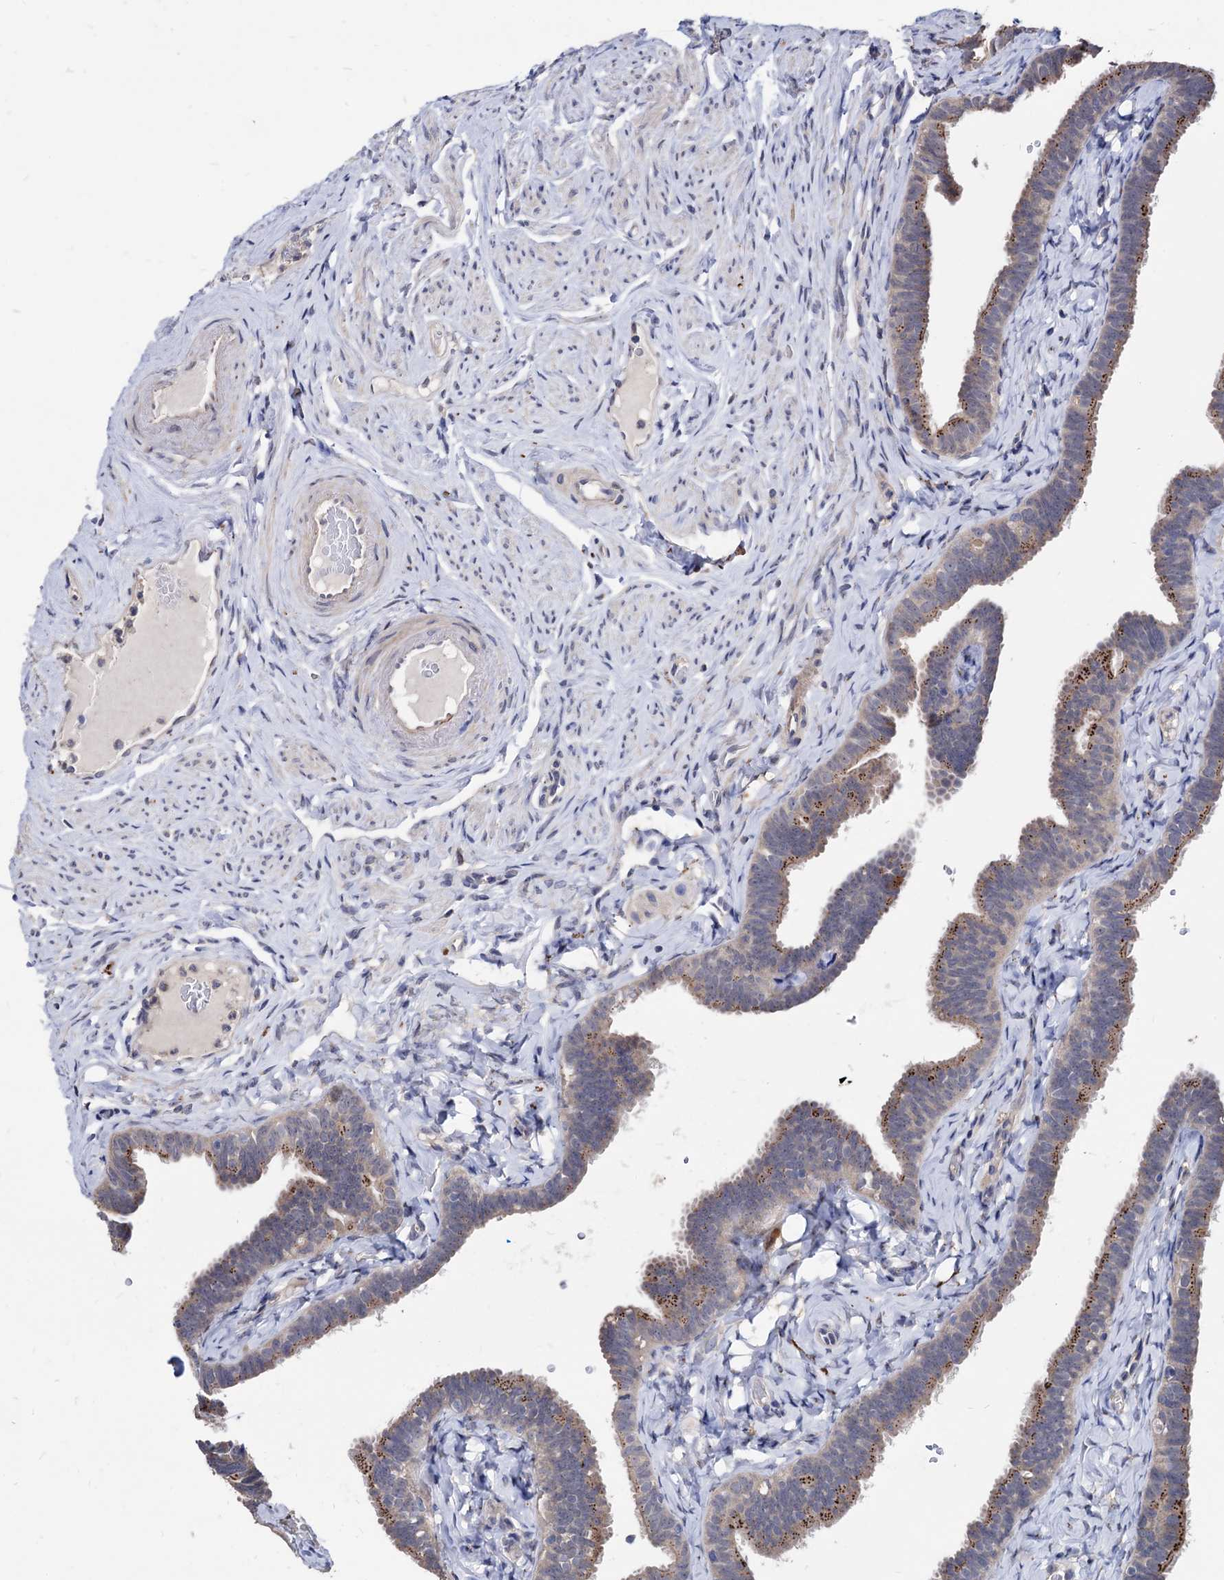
{"staining": {"intensity": "moderate", "quantity": ">75%", "location": "cytoplasmic/membranous"}, "tissue": "fallopian tube", "cell_type": "Glandular cells", "image_type": "normal", "snomed": [{"axis": "morphology", "description": "Normal tissue, NOS"}, {"axis": "topography", "description": "Fallopian tube"}], "caption": "Immunohistochemical staining of unremarkable fallopian tube reveals moderate cytoplasmic/membranous protein staining in approximately >75% of glandular cells.", "gene": "ESD", "patient": {"sex": "female", "age": 65}}